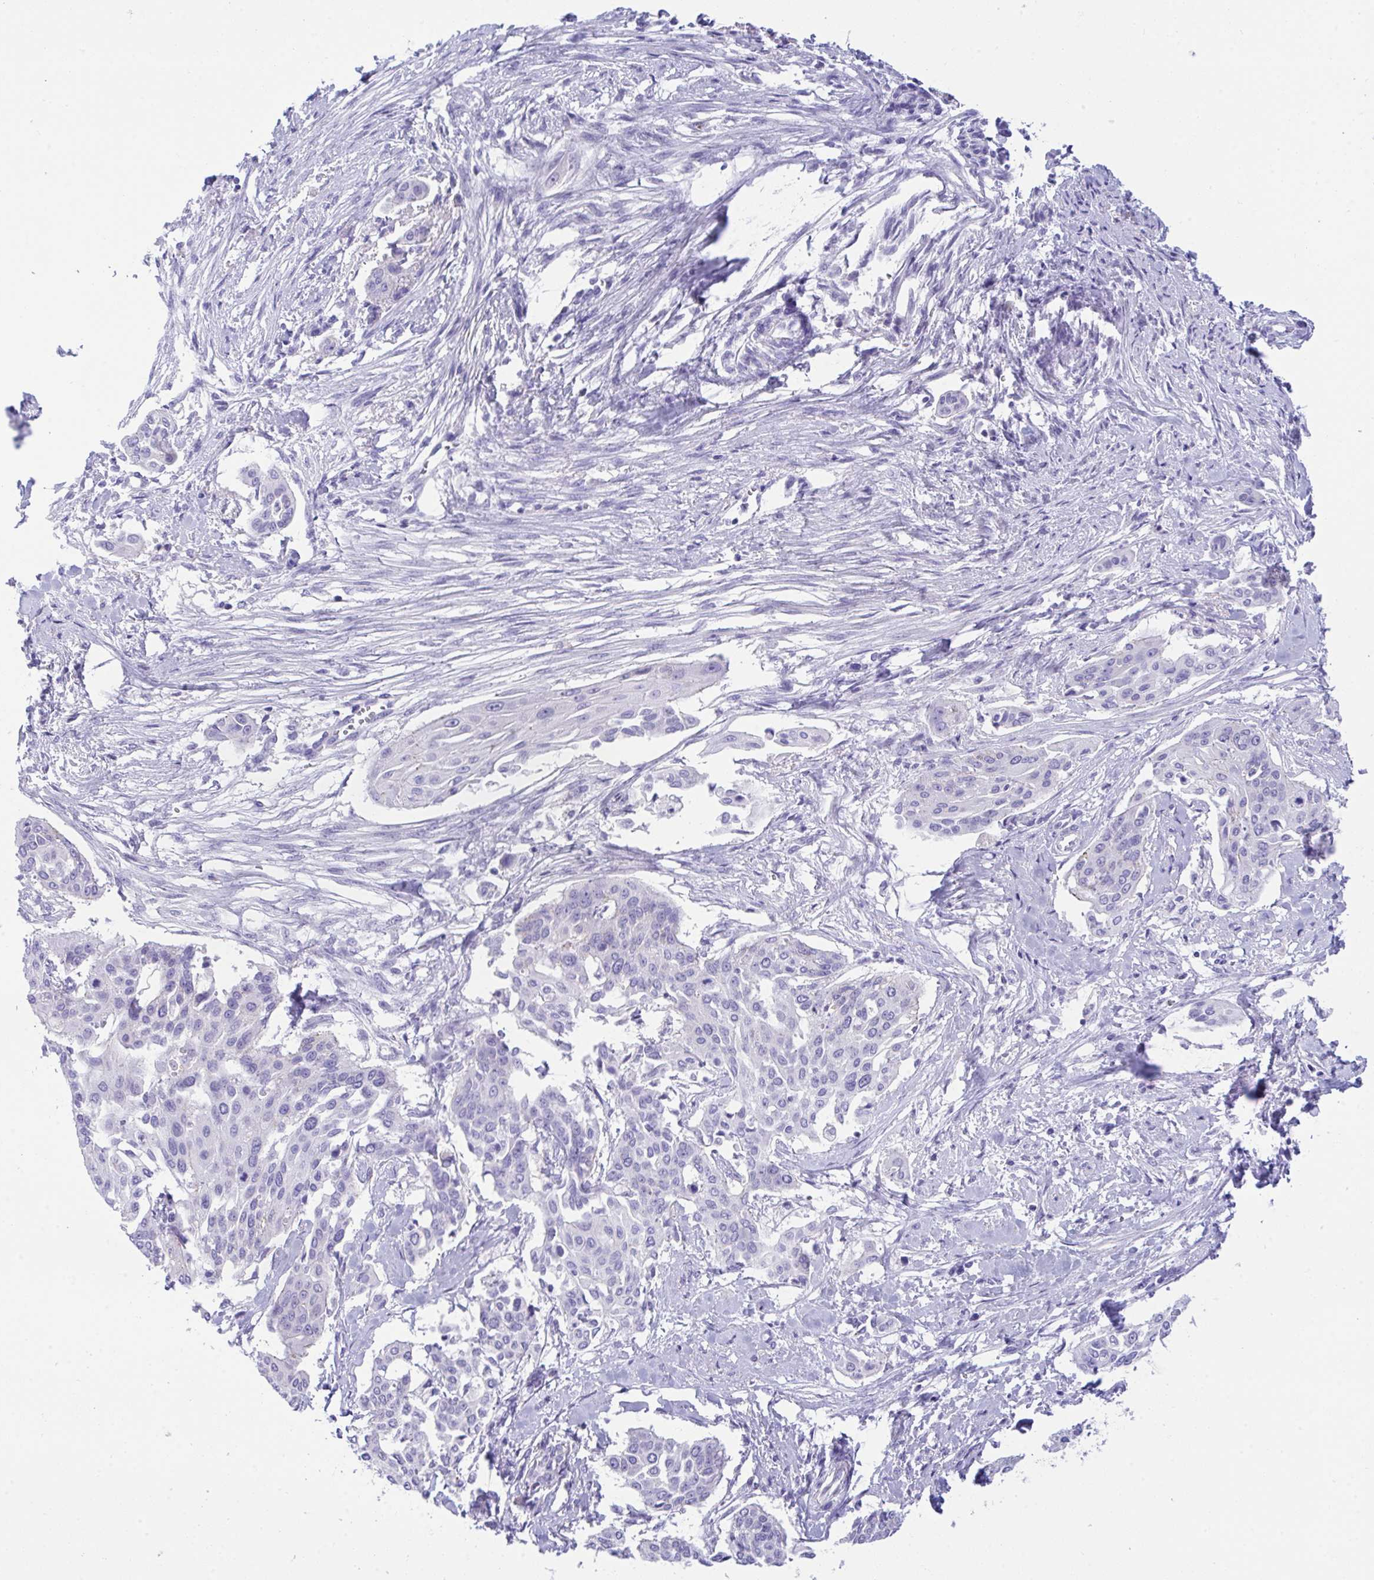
{"staining": {"intensity": "negative", "quantity": "none", "location": "none"}, "tissue": "cervical cancer", "cell_type": "Tumor cells", "image_type": "cancer", "snomed": [{"axis": "morphology", "description": "Squamous cell carcinoma, NOS"}, {"axis": "topography", "description": "Cervix"}], "caption": "The IHC micrograph has no significant expression in tumor cells of cervical cancer (squamous cell carcinoma) tissue.", "gene": "GLB1L2", "patient": {"sex": "female", "age": 44}}